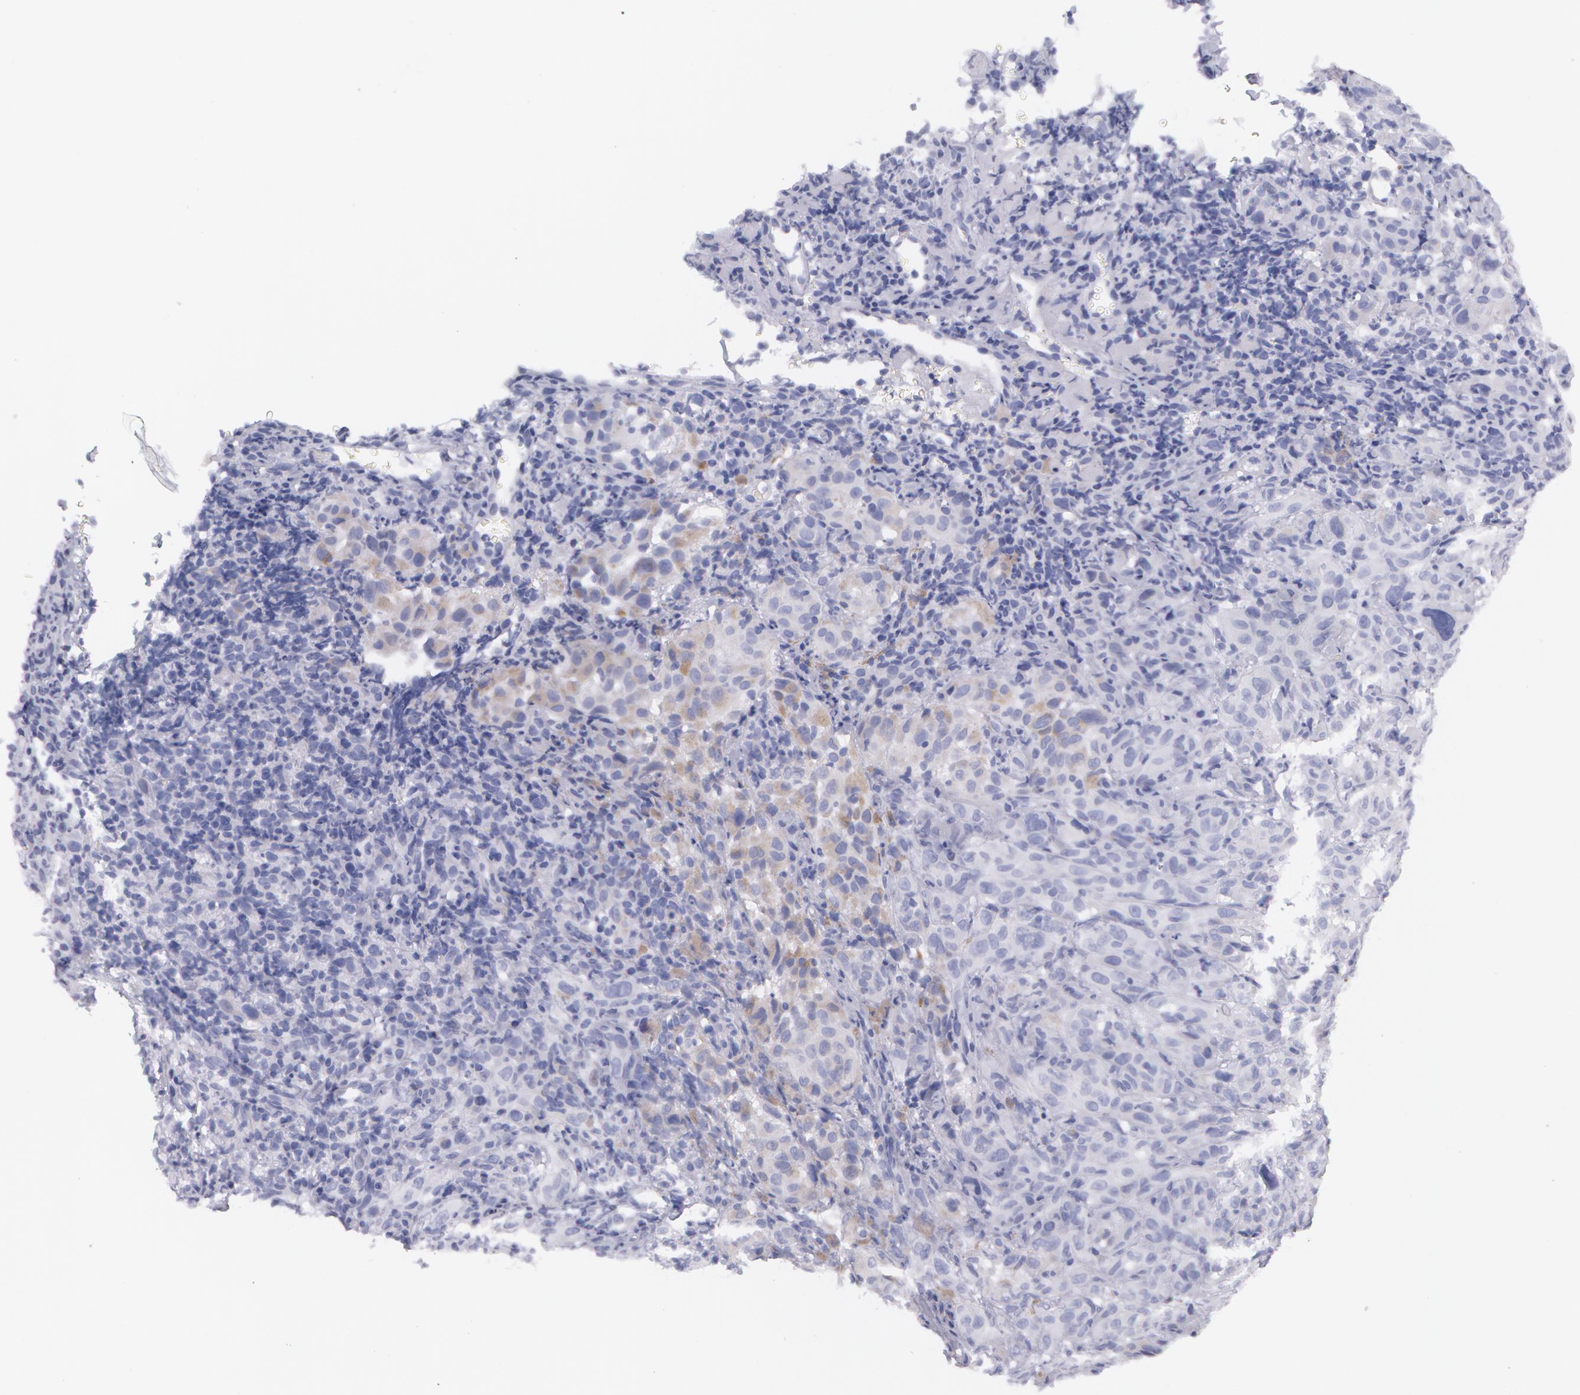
{"staining": {"intensity": "negative", "quantity": "none", "location": "none"}, "tissue": "melanoma", "cell_type": "Tumor cells", "image_type": "cancer", "snomed": [{"axis": "morphology", "description": "Malignant melanoma, NOS"}, {"axis": "topography", "description": "Skin"}], "caption": "Immunohistochemistry (IHC) histopathology image of neoplastic tissue: malignant melanoma stained with DAB (3,3'-diaminobenzidine) demonstrates no significant protein positivity in tumor cells.", "gene": "AMACR", "patient": {"sex": "male", "age": 75}}